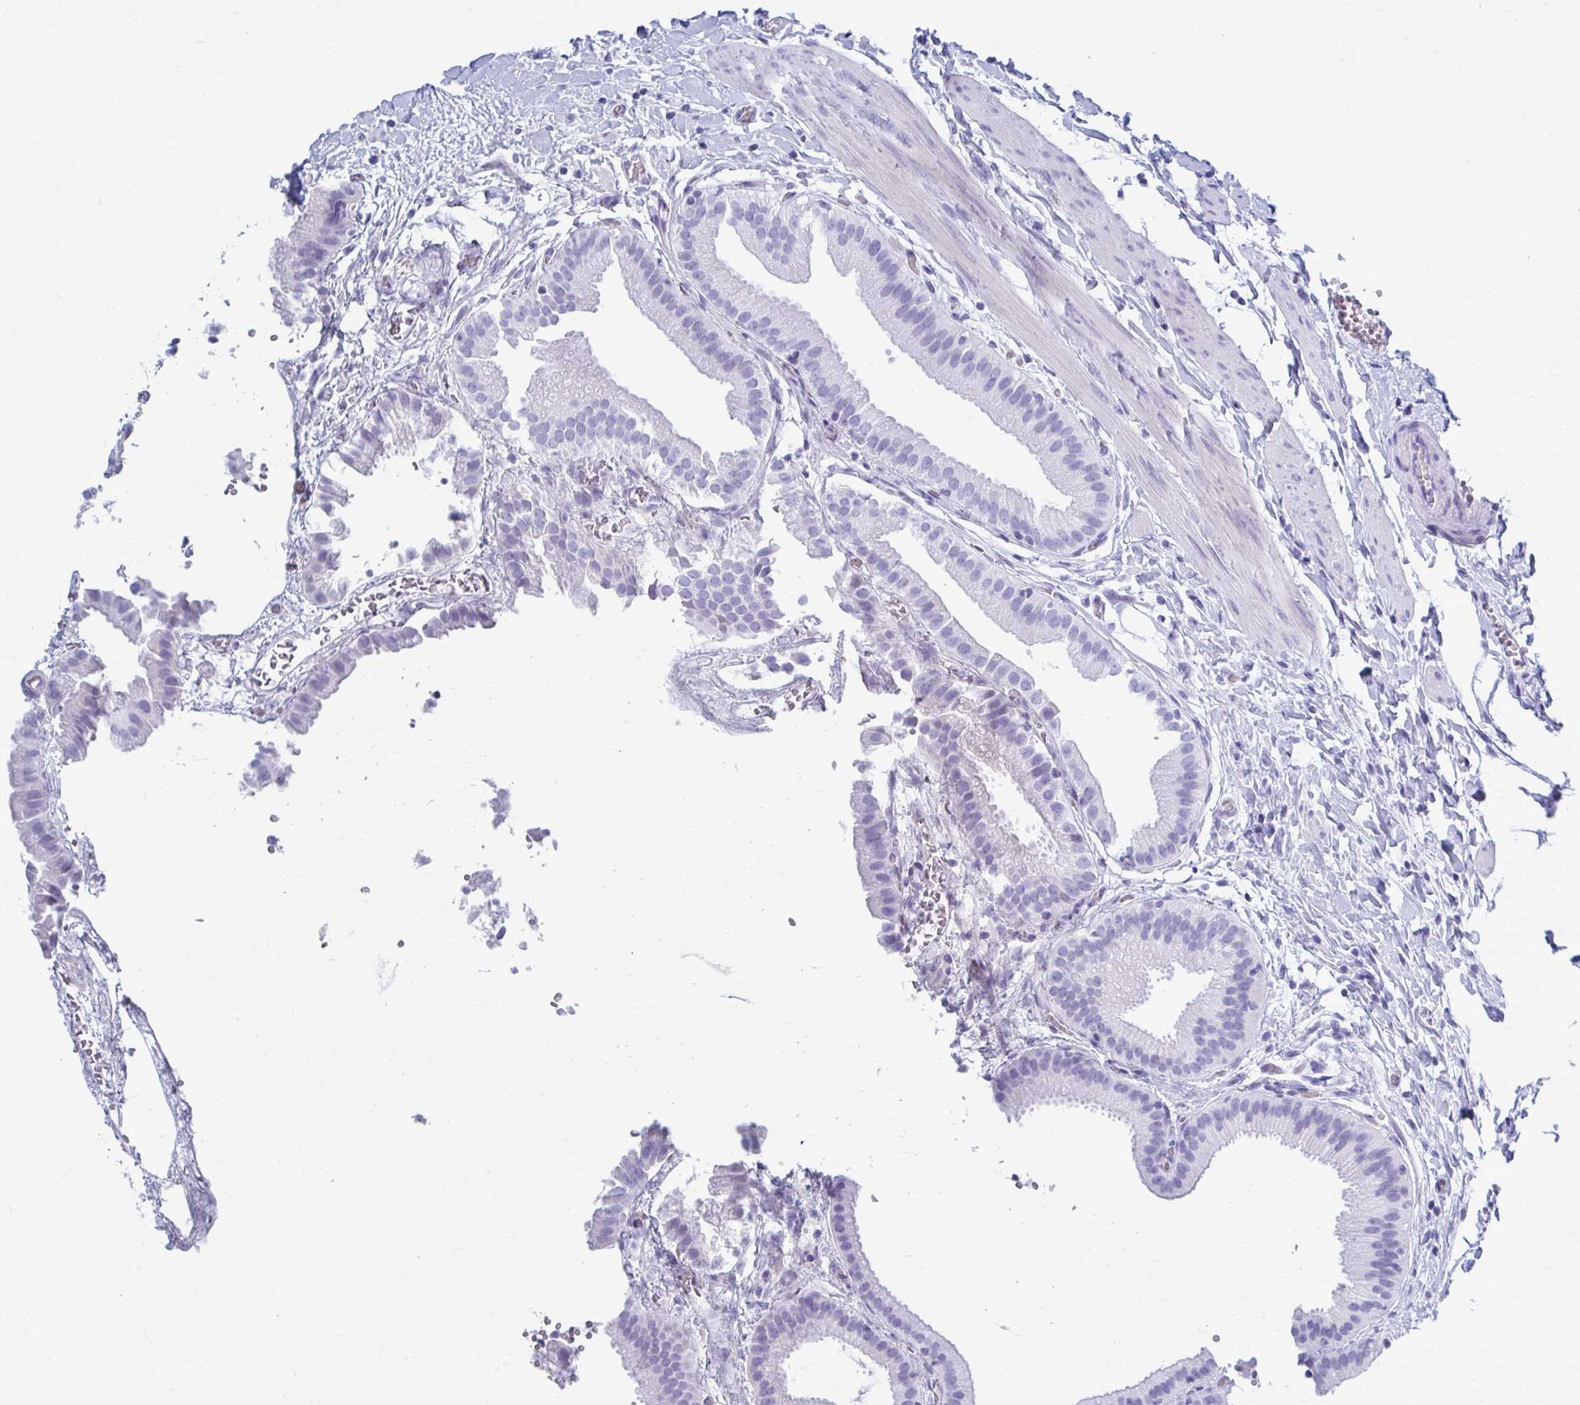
{"staining": {"intensity": "negative", "quantity": "none", "location": "none"}, "tissue": "gallbladder", "cell_type": "Glandular cells", "image_type": "normal", "snomed": [{"axis": "morphology", "description": "Normal tissue, NOS"}, {"axis": "topography", "description": "Gallbladder"}], "caption": "Immunohistochemistry (IHC) photomicrograph of normal gallbladder stained for a protein (brown), which shows no positivity in glandular cells.", "gene": "CELF5", "patient": {"sex": "female", "age": 63}}